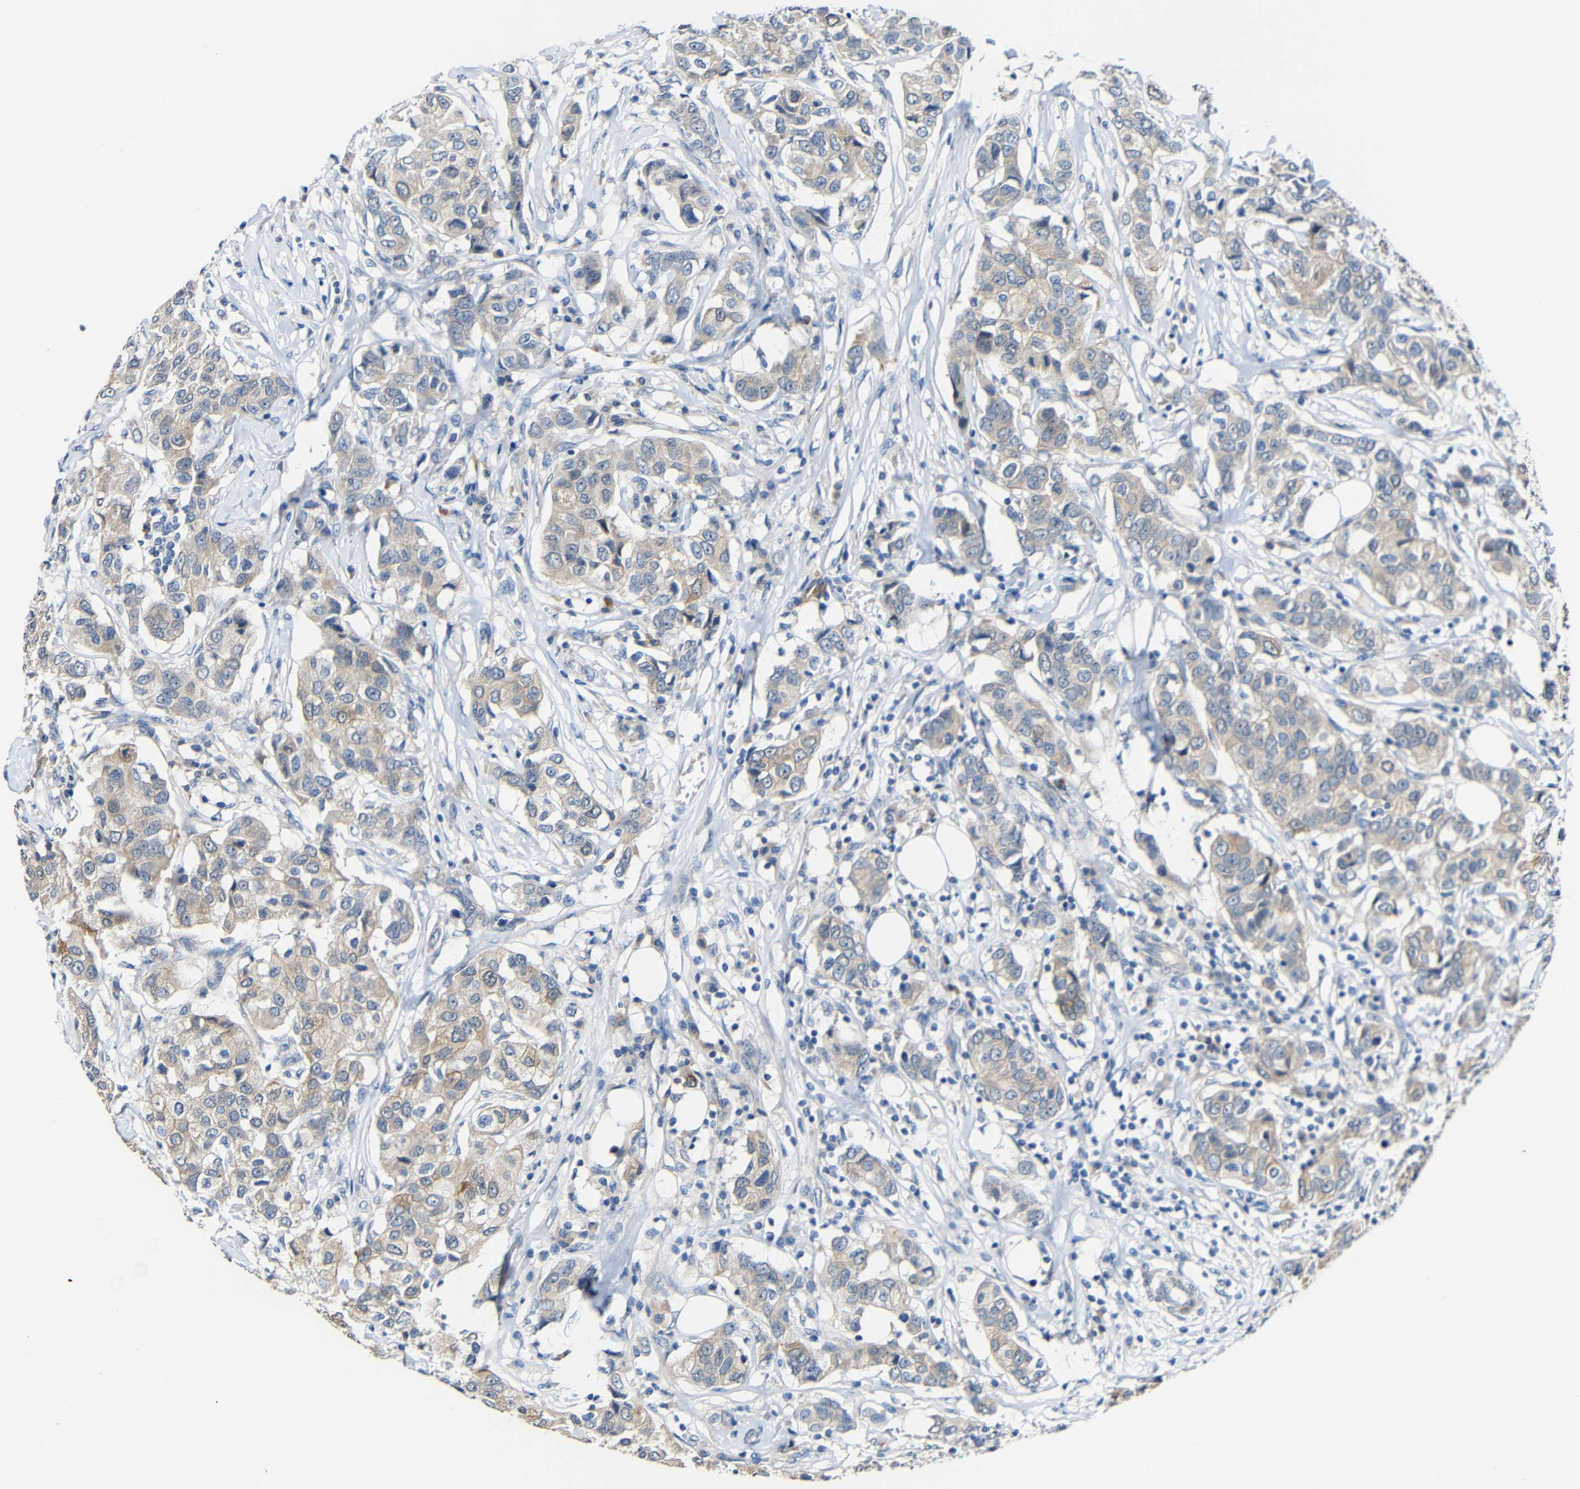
{"staining": {"intensity": "weak", "quantity": ">75%", "location": "cytoplasmic/membranous"}, "tissue": "breast cancer", "cell_type": "Tumor cells", "image_type": "cancer", "snomed": [{"axis": "morphology", "description": "Duct carcinoma"}, {"axis": "topography", "description": "Breast"}], "caption": "Human infiltrating ductal carcinoma (breast) stained for a protein (brown) demonstrates weak cytoplasmic/membranous positive positivity in approximately >75% of tumor cells.", "gene": "STBD1", "patient": {"sex": "female", "age": 80}}